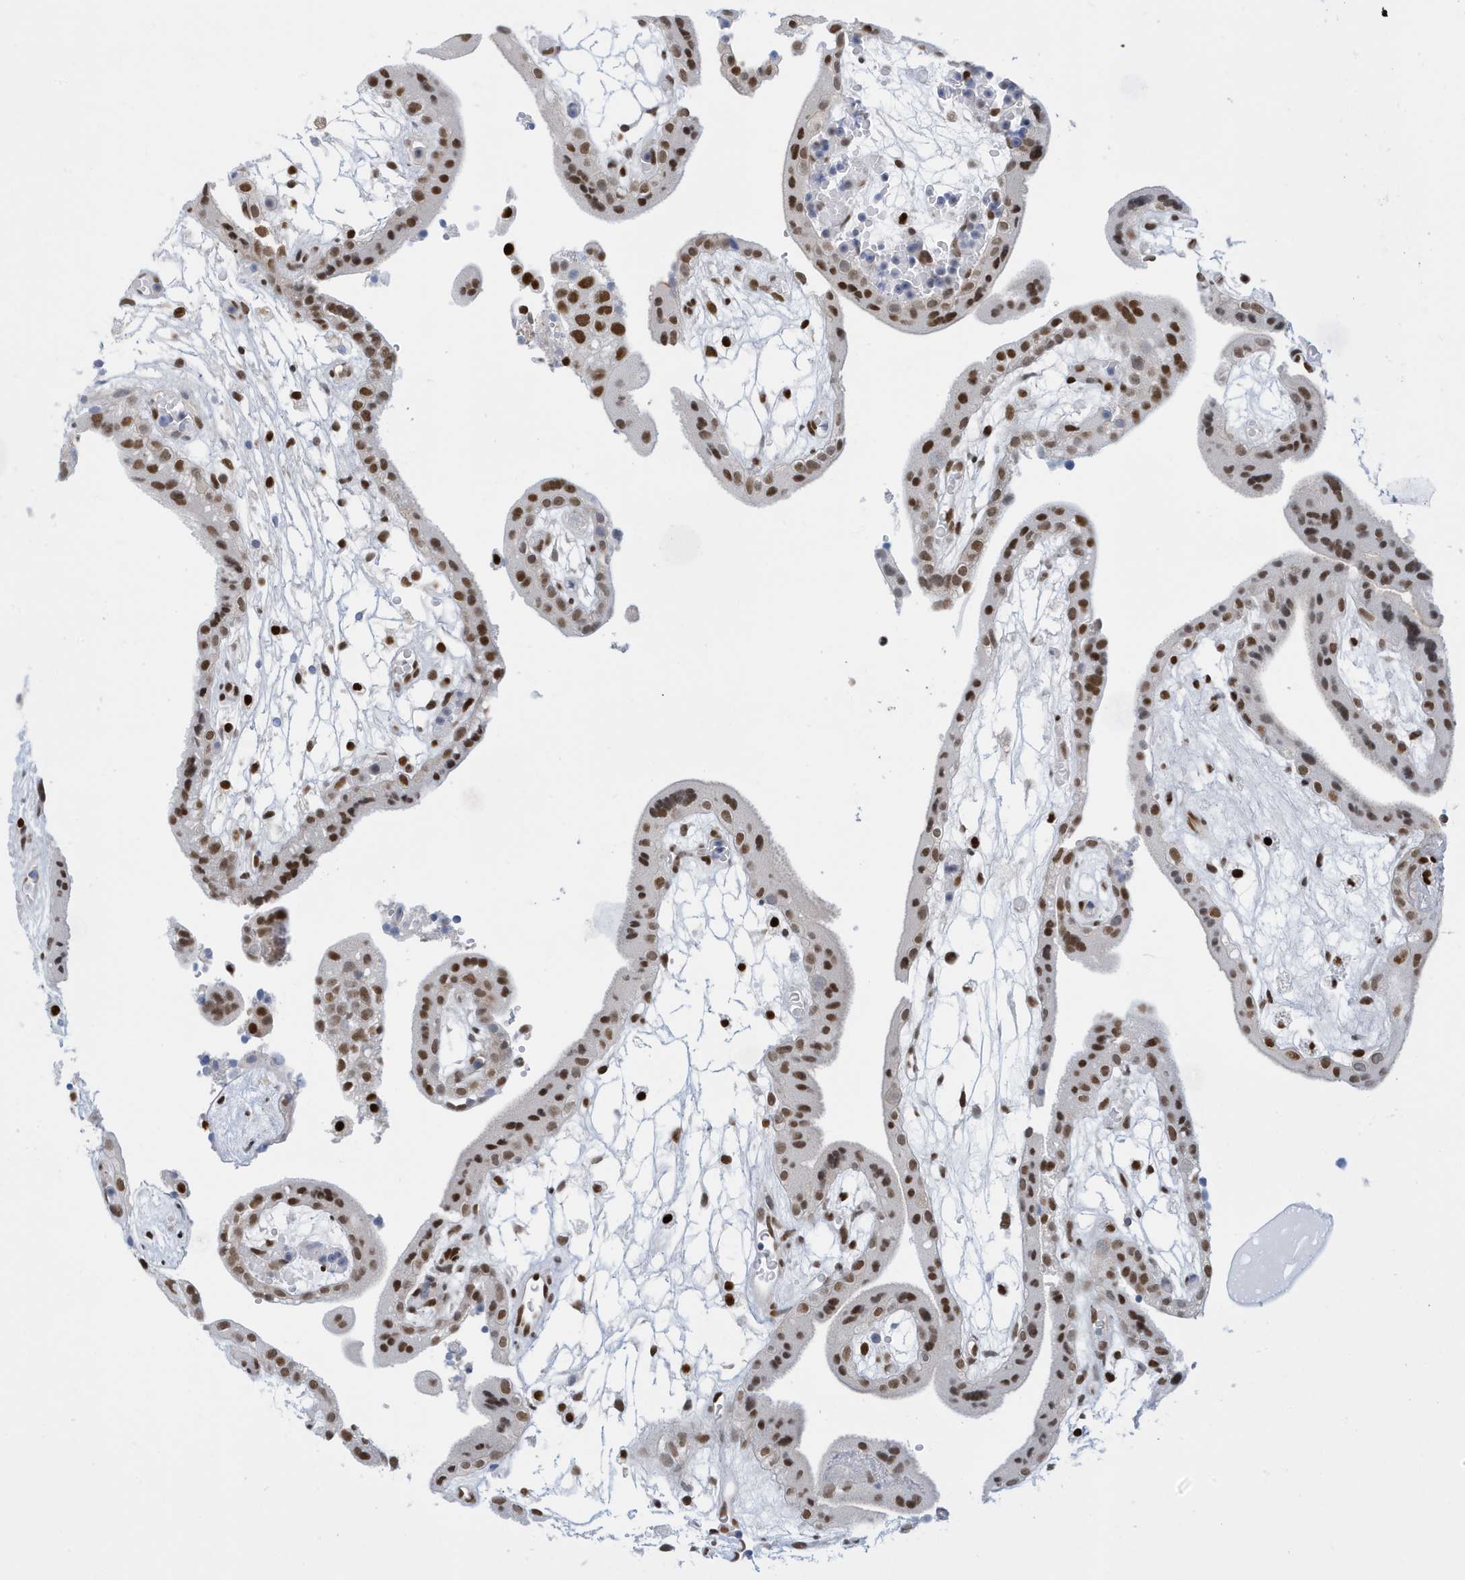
{"staining": {"intensity": "strong", "quantity": "25%-75%", "location": "nuclear"}, "tissue": "placenta", "cell_type": "Decidual cells", "image_type": "normal", "snomed": [{"axis": "morphology", "description": "Normal tissue, NOS"}, {"axis": "topography", "description": "Placenta"}], "caption": "Placenta stained for a protein displays strong nuclear positivity in decidual cells. (DAB = brown stain, brightfield microscopy at high magnification).", "gene": "PCYT1A", "patient": {"sex": "female", "age": 18}}